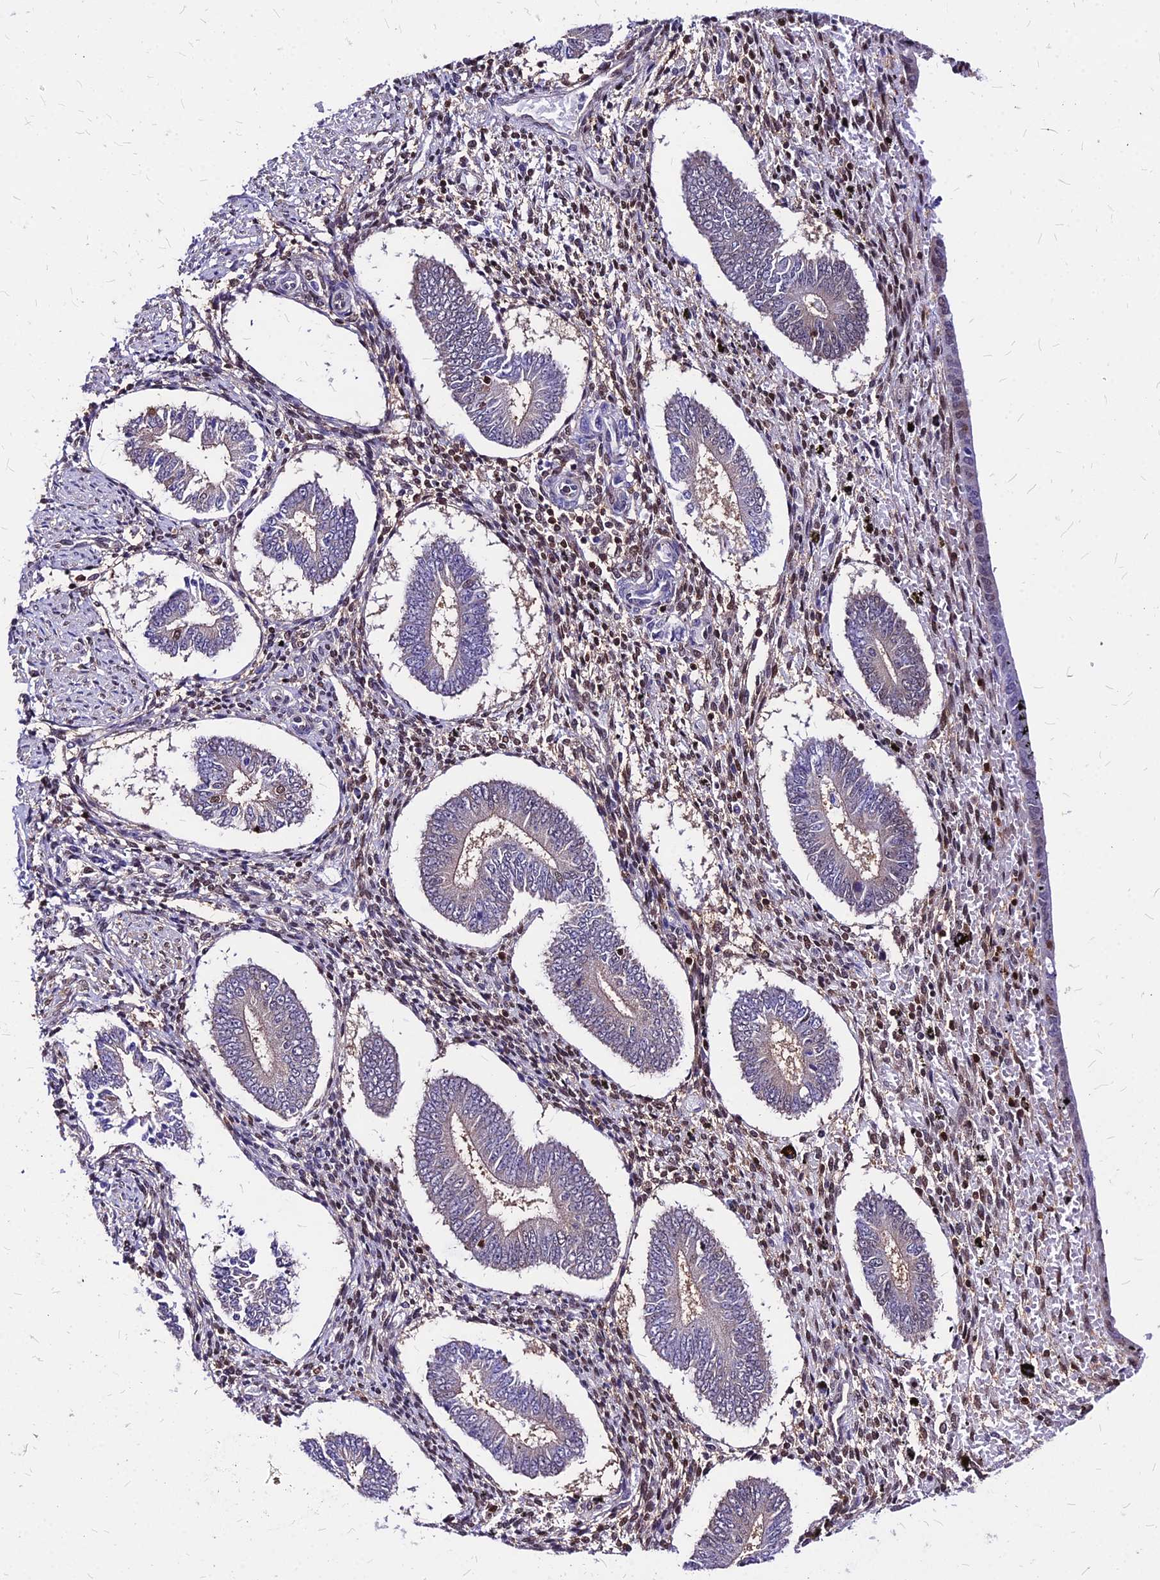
{"staining": {"intensity": "weak", "quantity": "<25%", "location": "nuclear"}, "tissue": "endometrium", "cell_type": "Cells in endometrial stroma", "image_type": "normal", "snomed": [{"axis": "morphology", "description": "Normal tissue, NOS"}, {"axis": "topography", "description": "Endometrium"}], "caption": "This is an immunohistochemistry micrograph of benign human endometrium. There is no expression in cells in endometrial stroma.", "gene": "PAXX", "patient": {"sex": "female", "age": 42}}